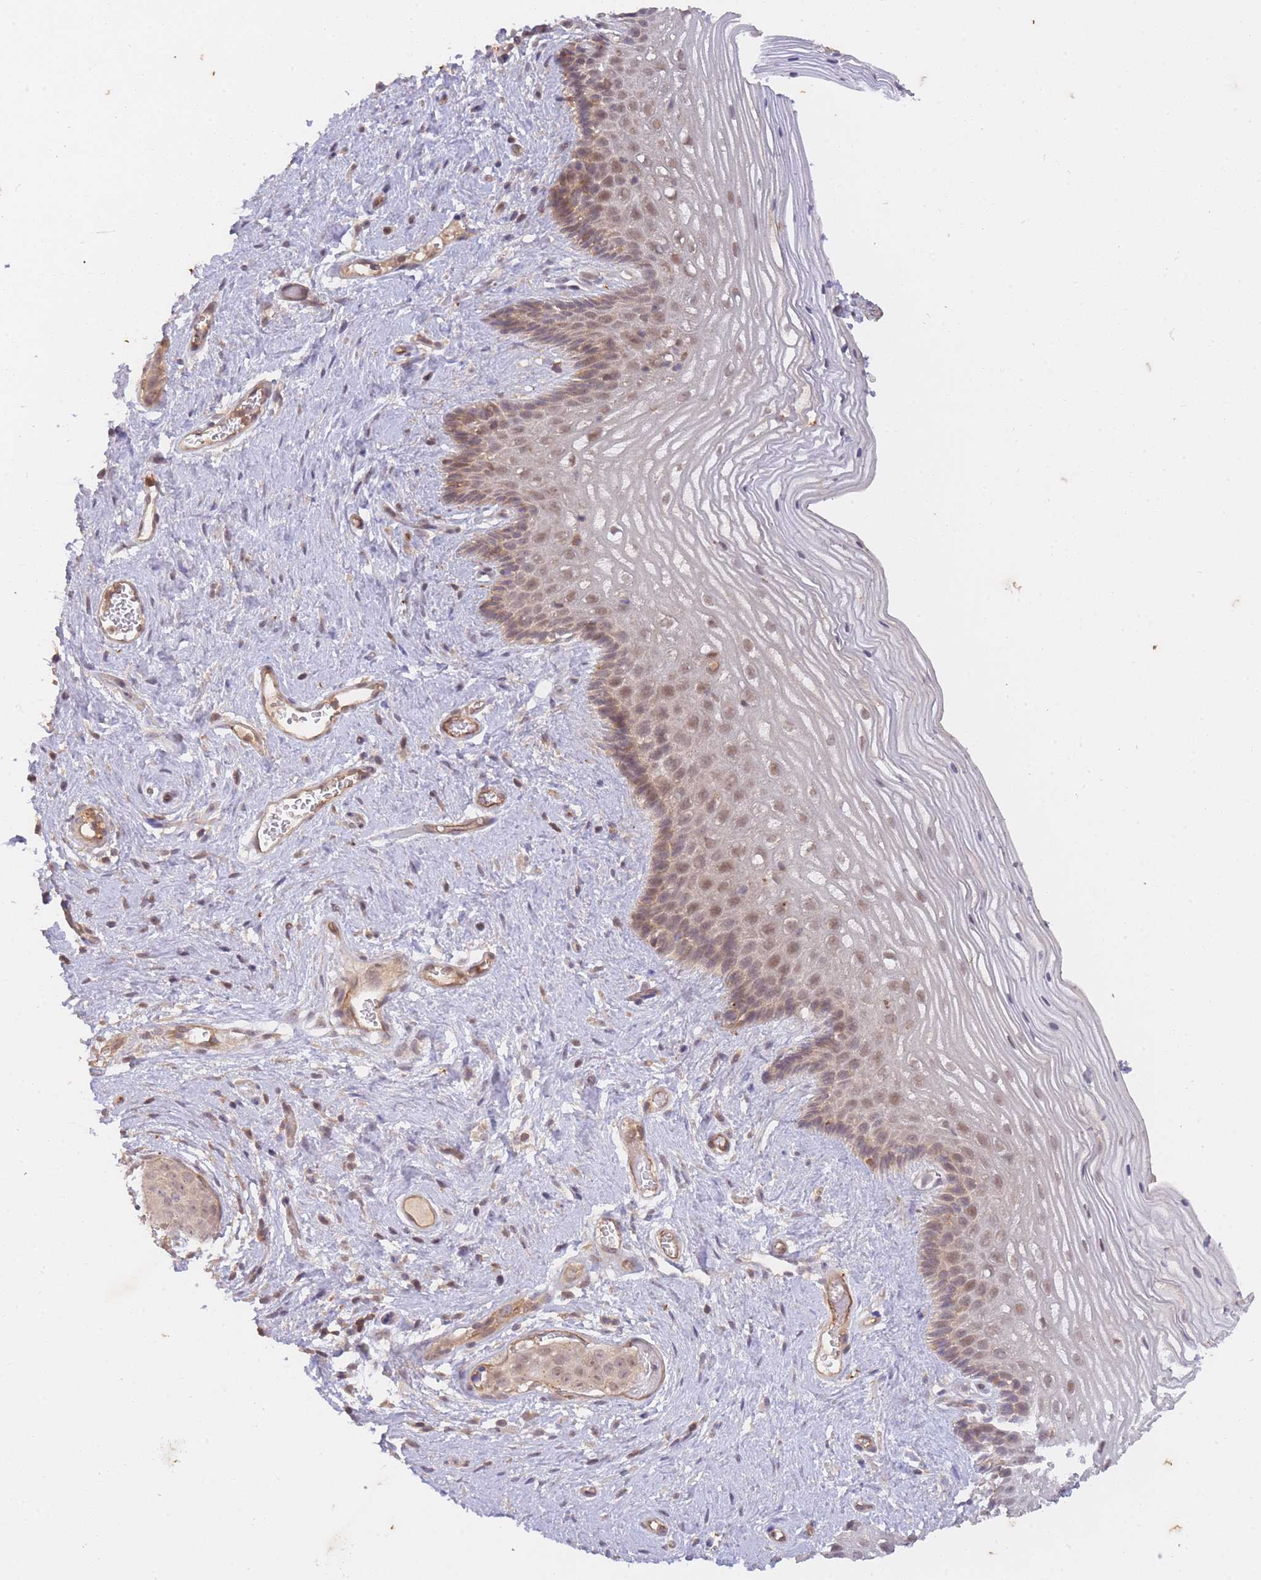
{"staining": {"intensity": "weak", "quantity": "25%-75%", "location": "cytoplasmic/membranous,nuclear"}, "tissue": "vagina", "cell_type": "Squamous epithelial cells", "image_type": "normal", "snomed": [{"axis": "morphology", "description": "Normal tissue, NOS"}, {"axis": "topography", "description": "Vagina"}], "caption": "IHC micrograph of benign vagina: human vagina stained using immunohistochemistry displays low levels of weak protein expression localized specifically in the cytoplasmic/membranous,nuclear of squamous epithelial cells, appearing as a cytoplasmic/membranous,nuclear brown color.", "gene": "ST8SIA4", "patient": {"sex": "female", "age": 47}}